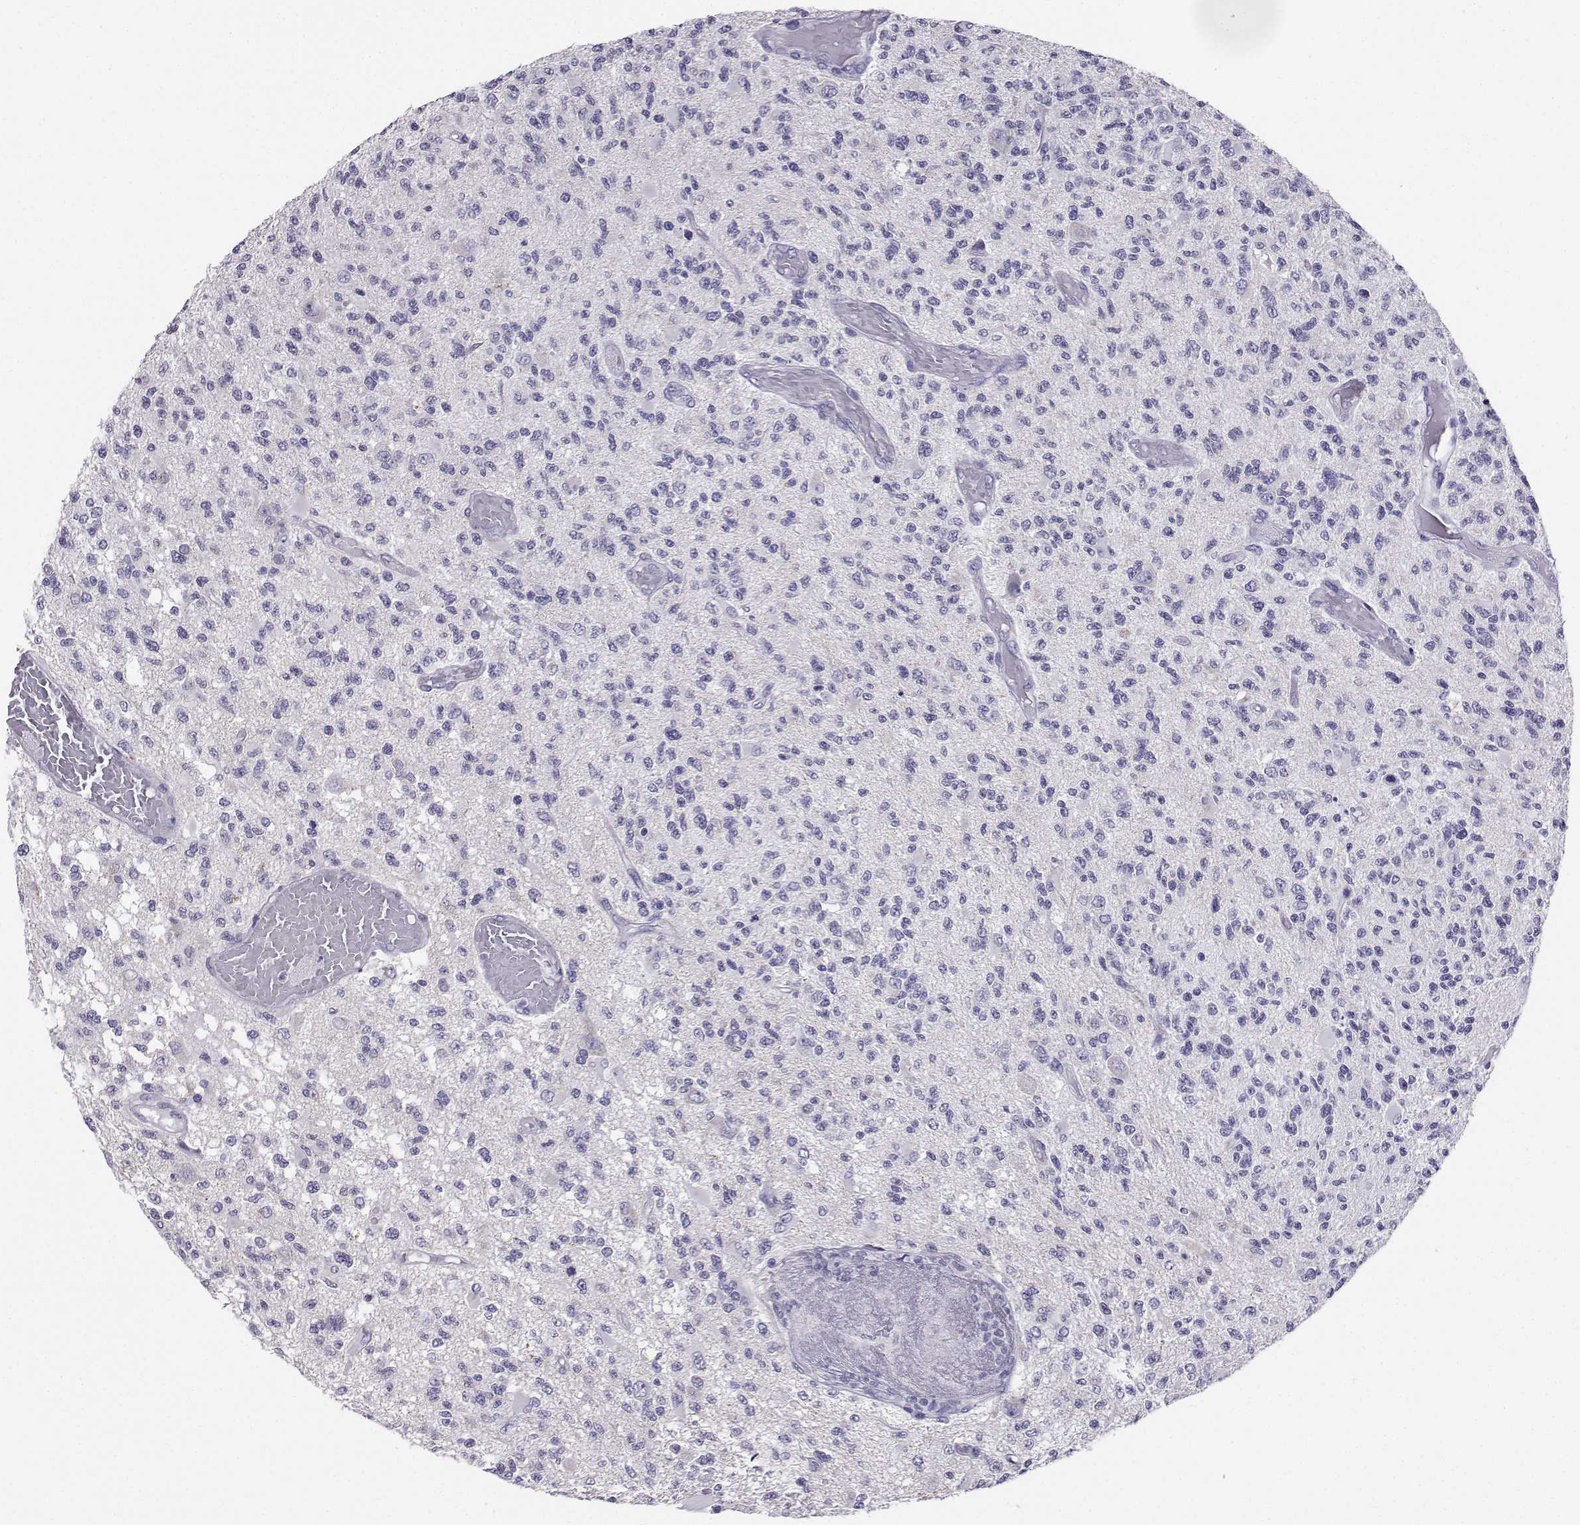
{"staining": {"intensity": "negative", "quantity": "none", "location": "none"}, "tissue": "glioma", "cell_type": "Tumor cells", "image_type": "cancer", "snomed": [{"axis": "morphology", "description": "Glioma, malignant, High grade"}, {"axis": "topography", "description": "Brain"}], "caption": "This is a histopathology image of immunohistochemistry (IHC) staining of glioma, which shows no staining in tumor cells.", "gene": "AVP", "patient": {"sex": "female", "age": 63}}